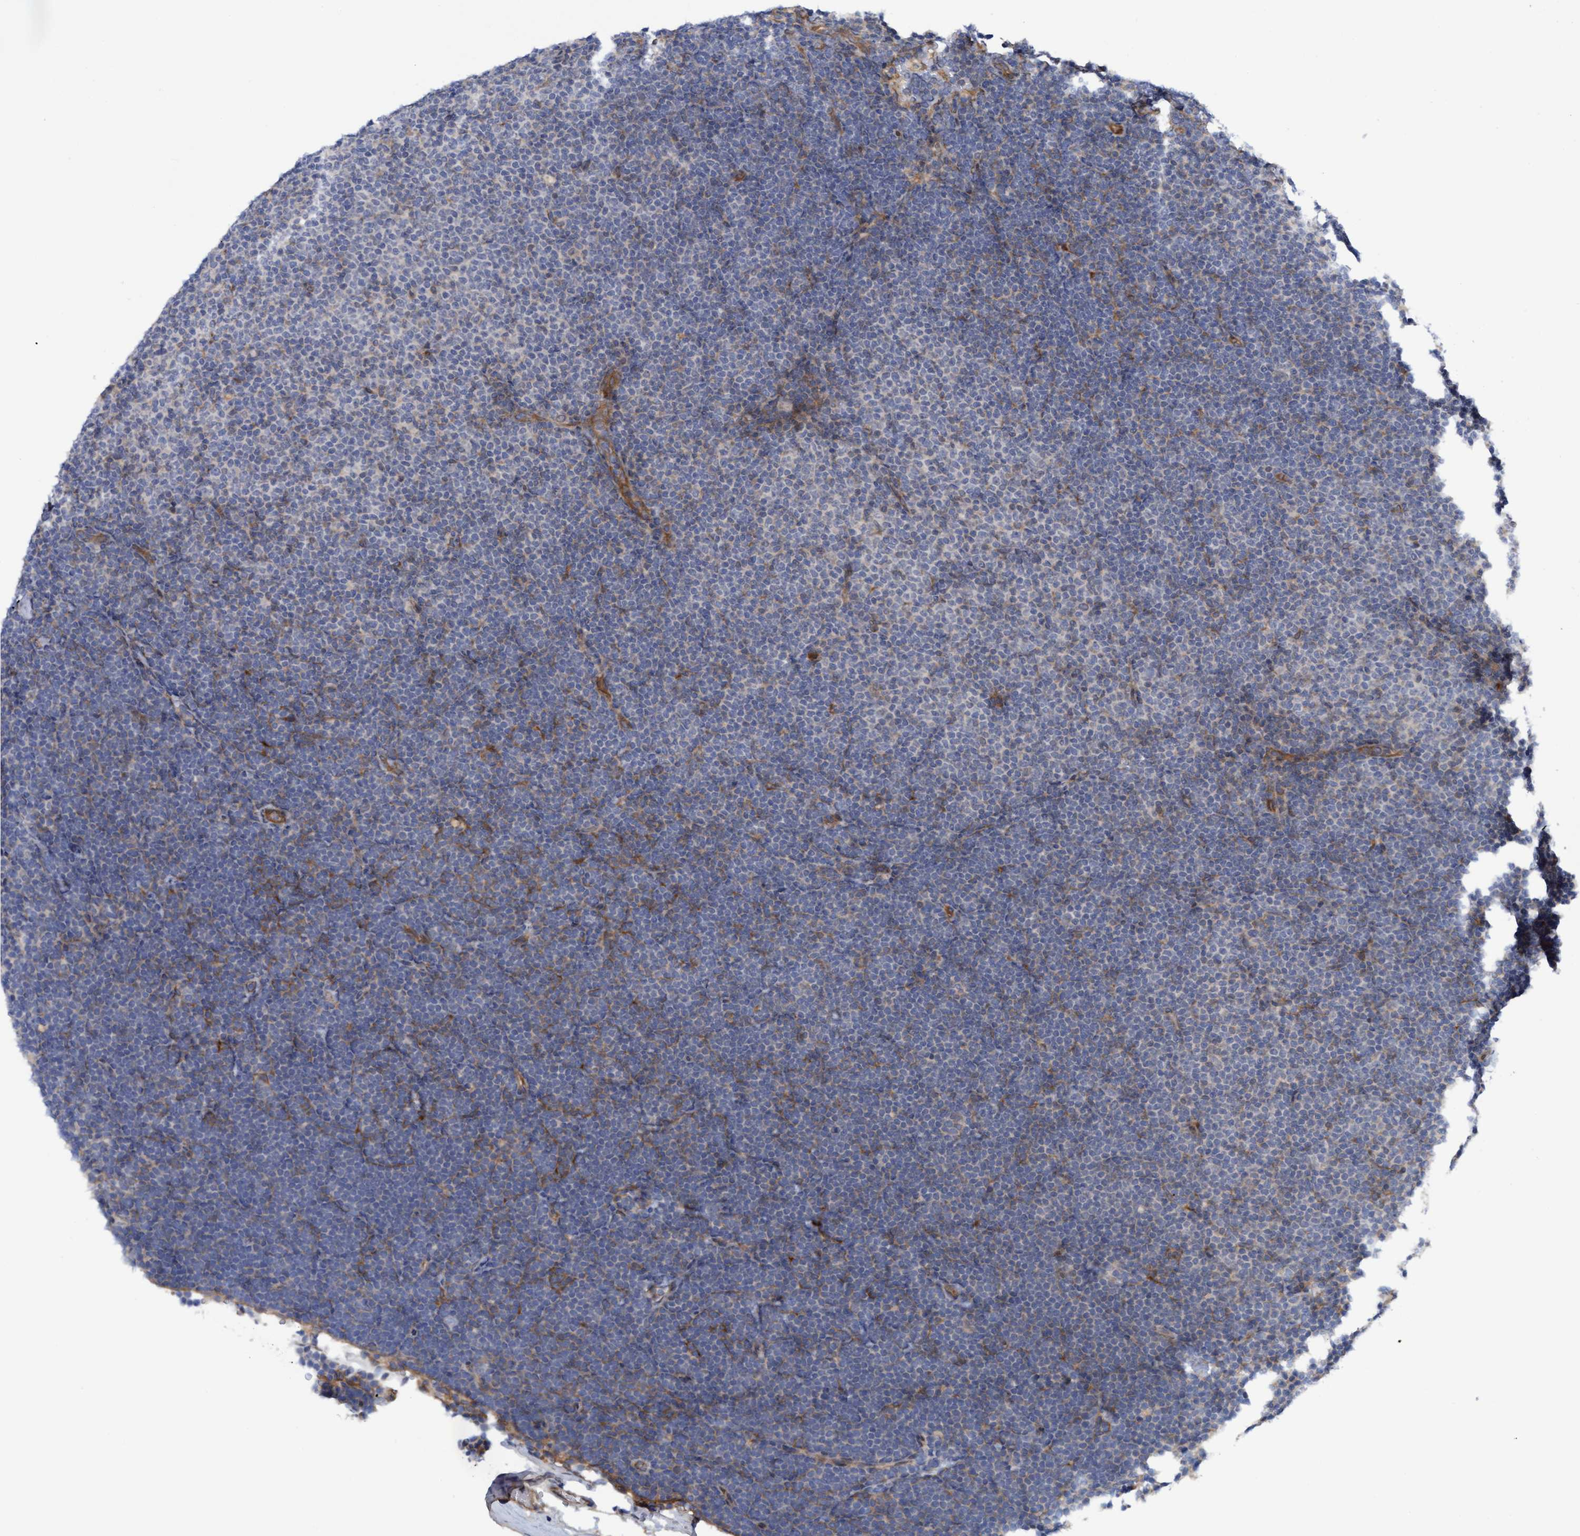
{"staining": {"intensity": "negative", "quantity": "none", "location": "none"}, "tissue": "lymphoma", "cell_type": "Tumor cells", "image_type": "cancer", "snomed": [{"axis": "morphology", "description": "Malignant lymphoma, non-Hodgkin's type, Low grade"}, {"axis": "topography", "description": "Lymph node"}], "caption": "IHC micrograph of neoplastic tissue: human low-grade malignant lymphoma, non-Hodgkin's type stained with DAB reveals no significant protein staining in tumor cells. Brightfield microscopy of IHC stained with DAB (brown) and hematoxylin (blue), captured at high magnification.", "gene": "PLCD1", "patient": {"sex": "female", "age": 53}}